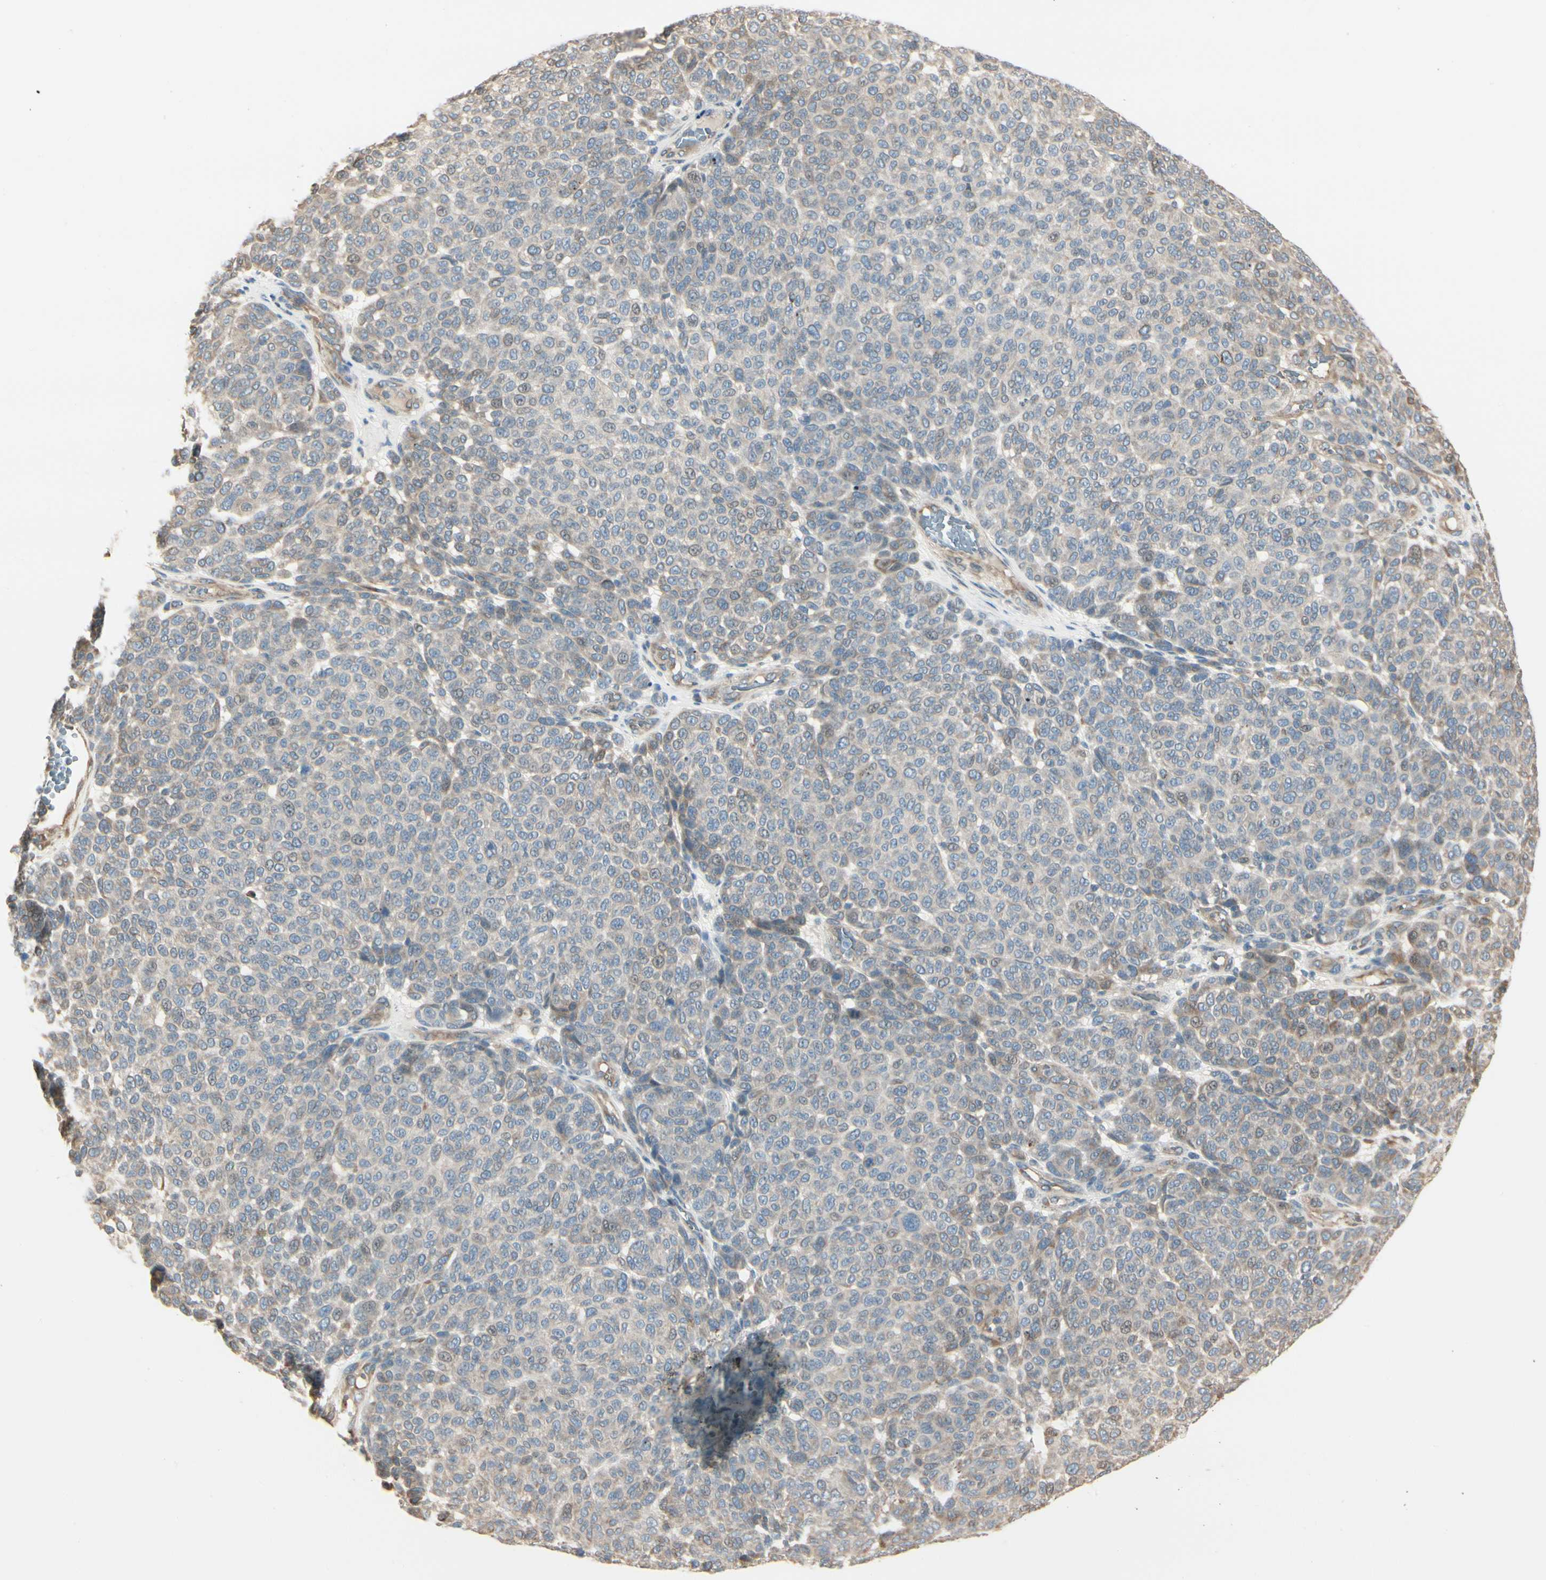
{"staining": {"intensity": "weak", "quantity": "<25%", "location": "cytoplasmic/membranous"}, "tissue": "melanoma", "cell_type": "Tumor cells", "image_type": "cancer", "snomed": [{"axis": "morphology", "description": "Malignant melanoma, NOS"}, {"axis": "topography", "description": "Skin"}], "caption": "IHC micrograph of human melanoma stained for a protein (brown), which reveals no staining in tumor cells. The staining is performed using DAB brown chromogen with nuclei counter-stained in using hematoxylin.", "gene": "NUCB2", "patient": {"sex": "male", "age": 59}}